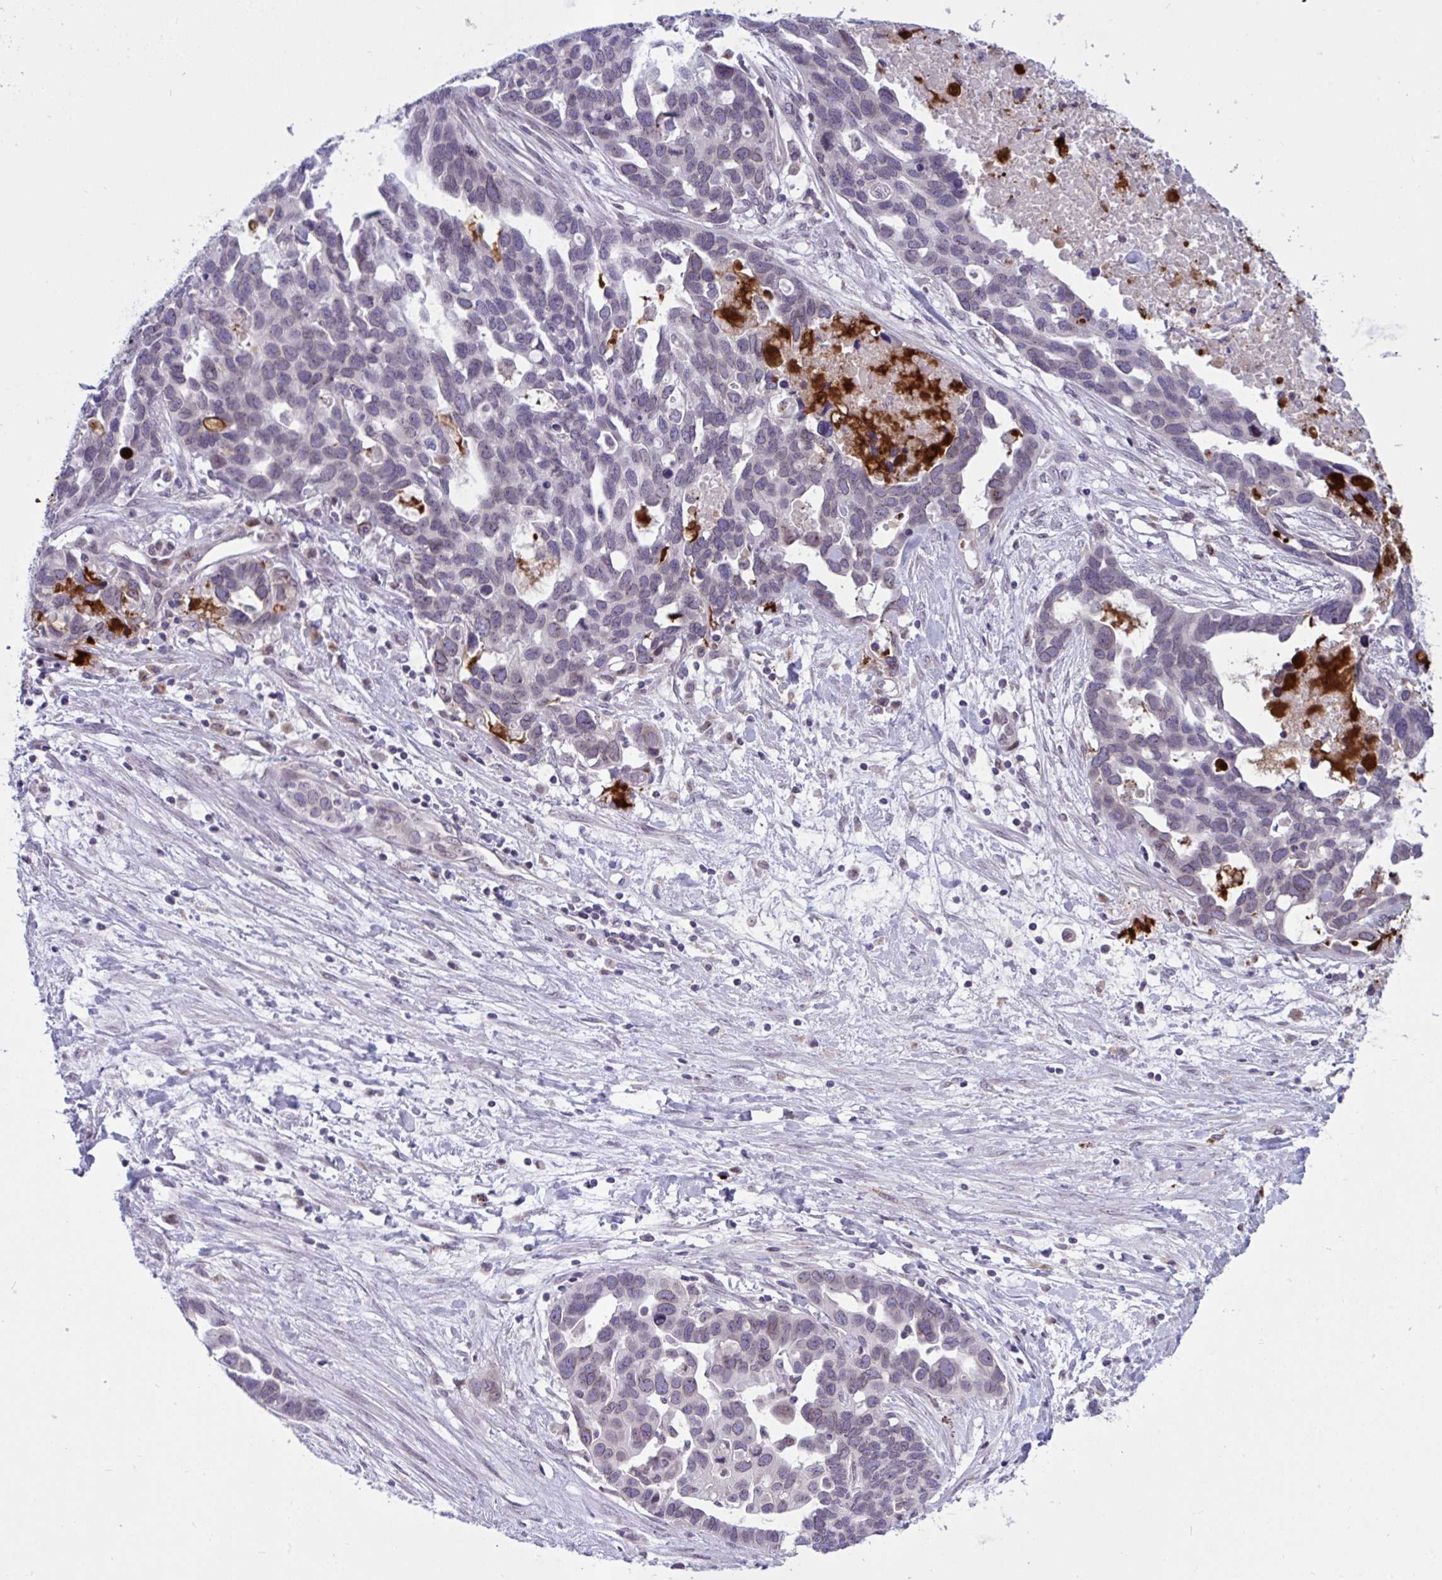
{"staining": {"intensity": "weak", "quantity": "25%-75%", "location": "cytoplasmic/membranous,nuclear"}, "tissue": "ovarian cancer", "cell_type": "Tumor cells", "image_type": "cancer", "snomed": [{"axis": "morphology", "description": "Cystadenocarcinoma, serous, NOS"}, {"axis": "topography", "description": "Ovary"}], "caption": "Ovarian serous cystadenocarcinoma stained with immunohistochemistry (IHC) reveals weak cytoplasmic/membranous and nuclear staining in approximately 25%-75% of tumor cells.", "gene": "DOCK11", "patient": {"sex": "female", "age": 54}}